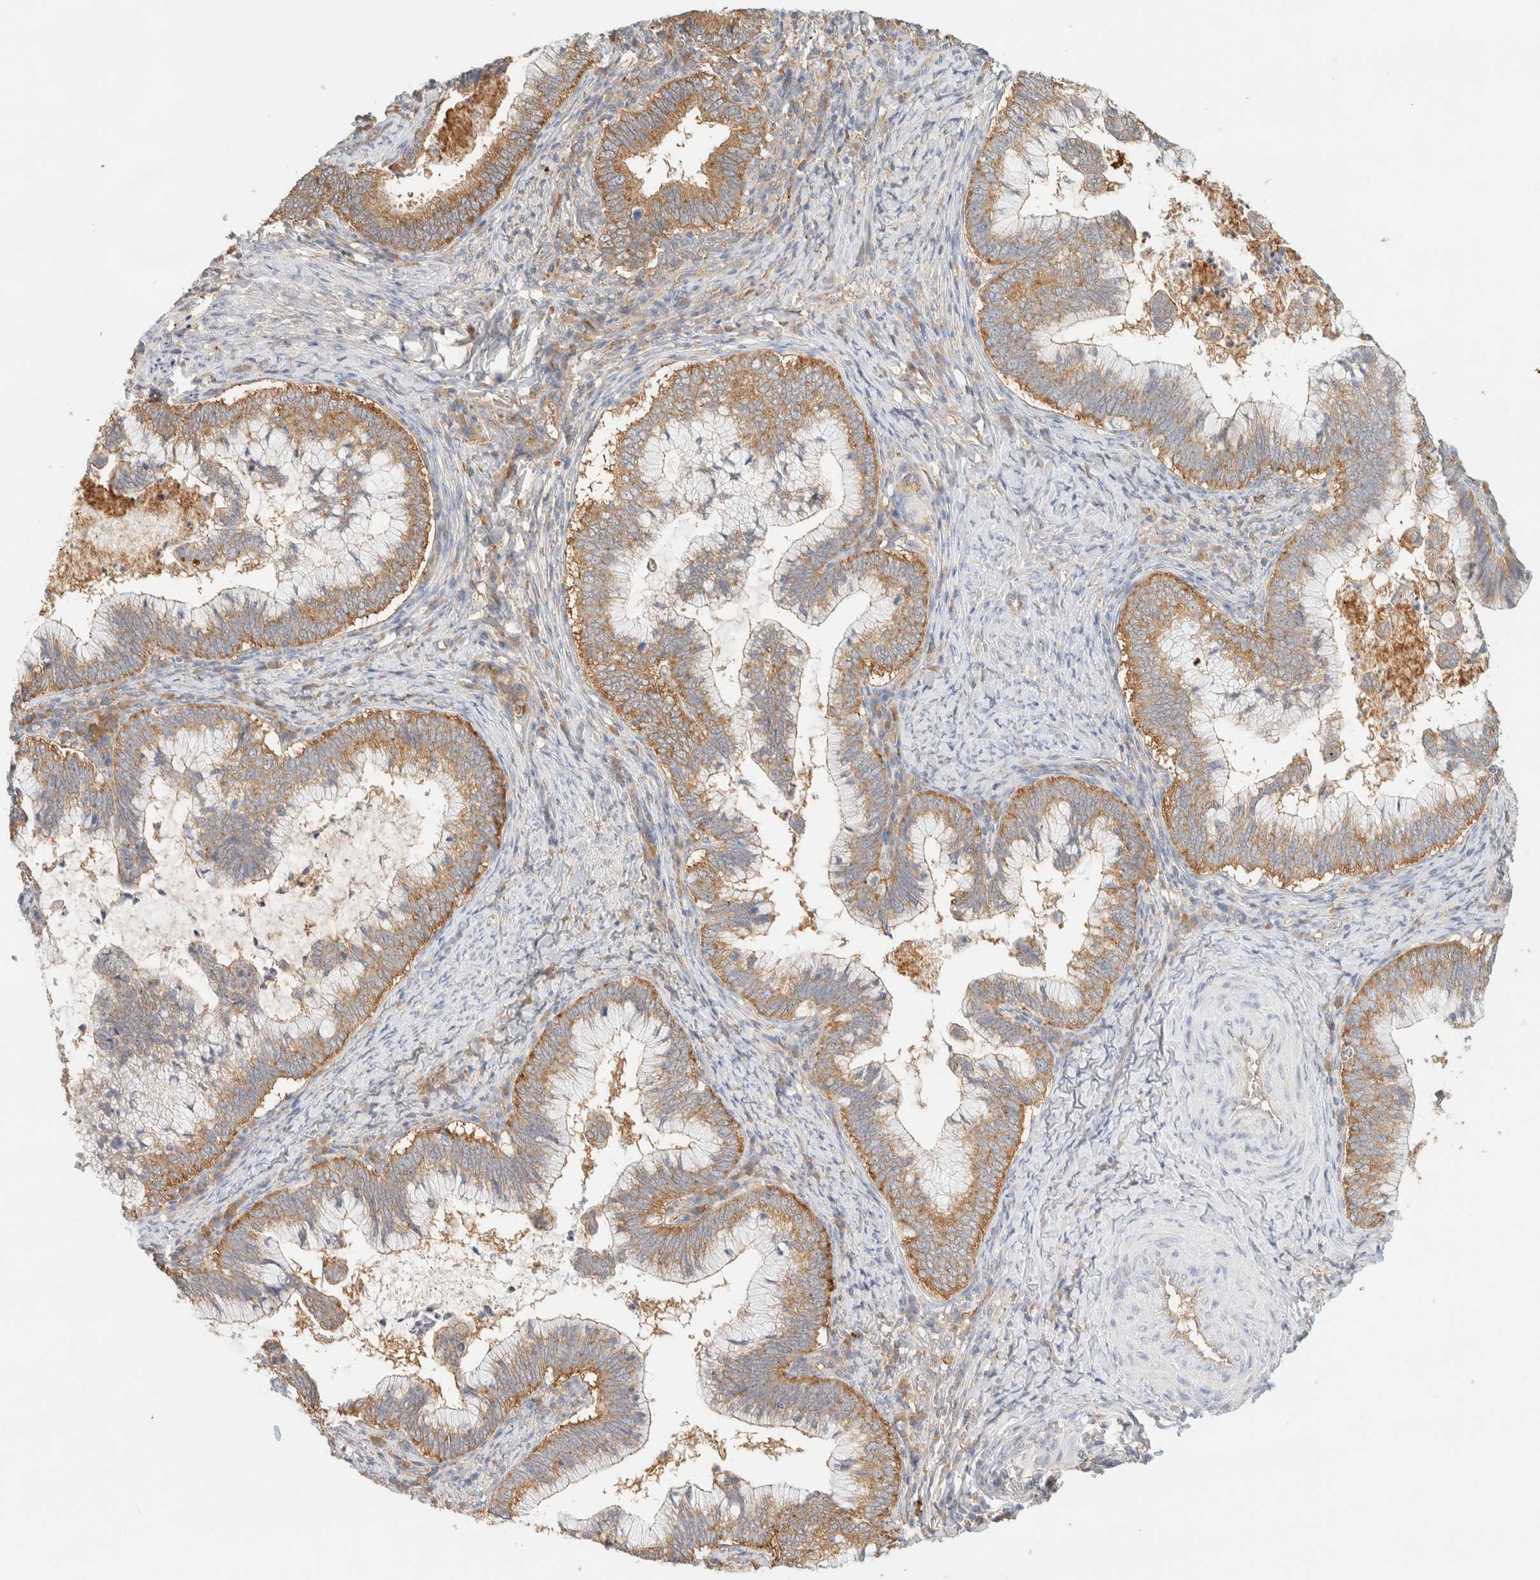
{"staining": {"intensity": "moderate", "quantity": ">75%", "location": "cytoplasmic/membranous"}, "tissue": "cervical cancer", "cell_type": "Tumor cells", "image_type": "cancer", "snomed": [{"axis": "morphology", "description": "Adenocarcinoma, NOS"}, {"axis": "topography", "description": "Cervix"}], "caption": "This histopathology image shows IHC staining of cervical cancer, with medium moderate cytoplasmic/membranous staining in about >75% of tumor cells.", "gene": "TBC1D8B", "patient": {"sex": "female", "age": 36}}